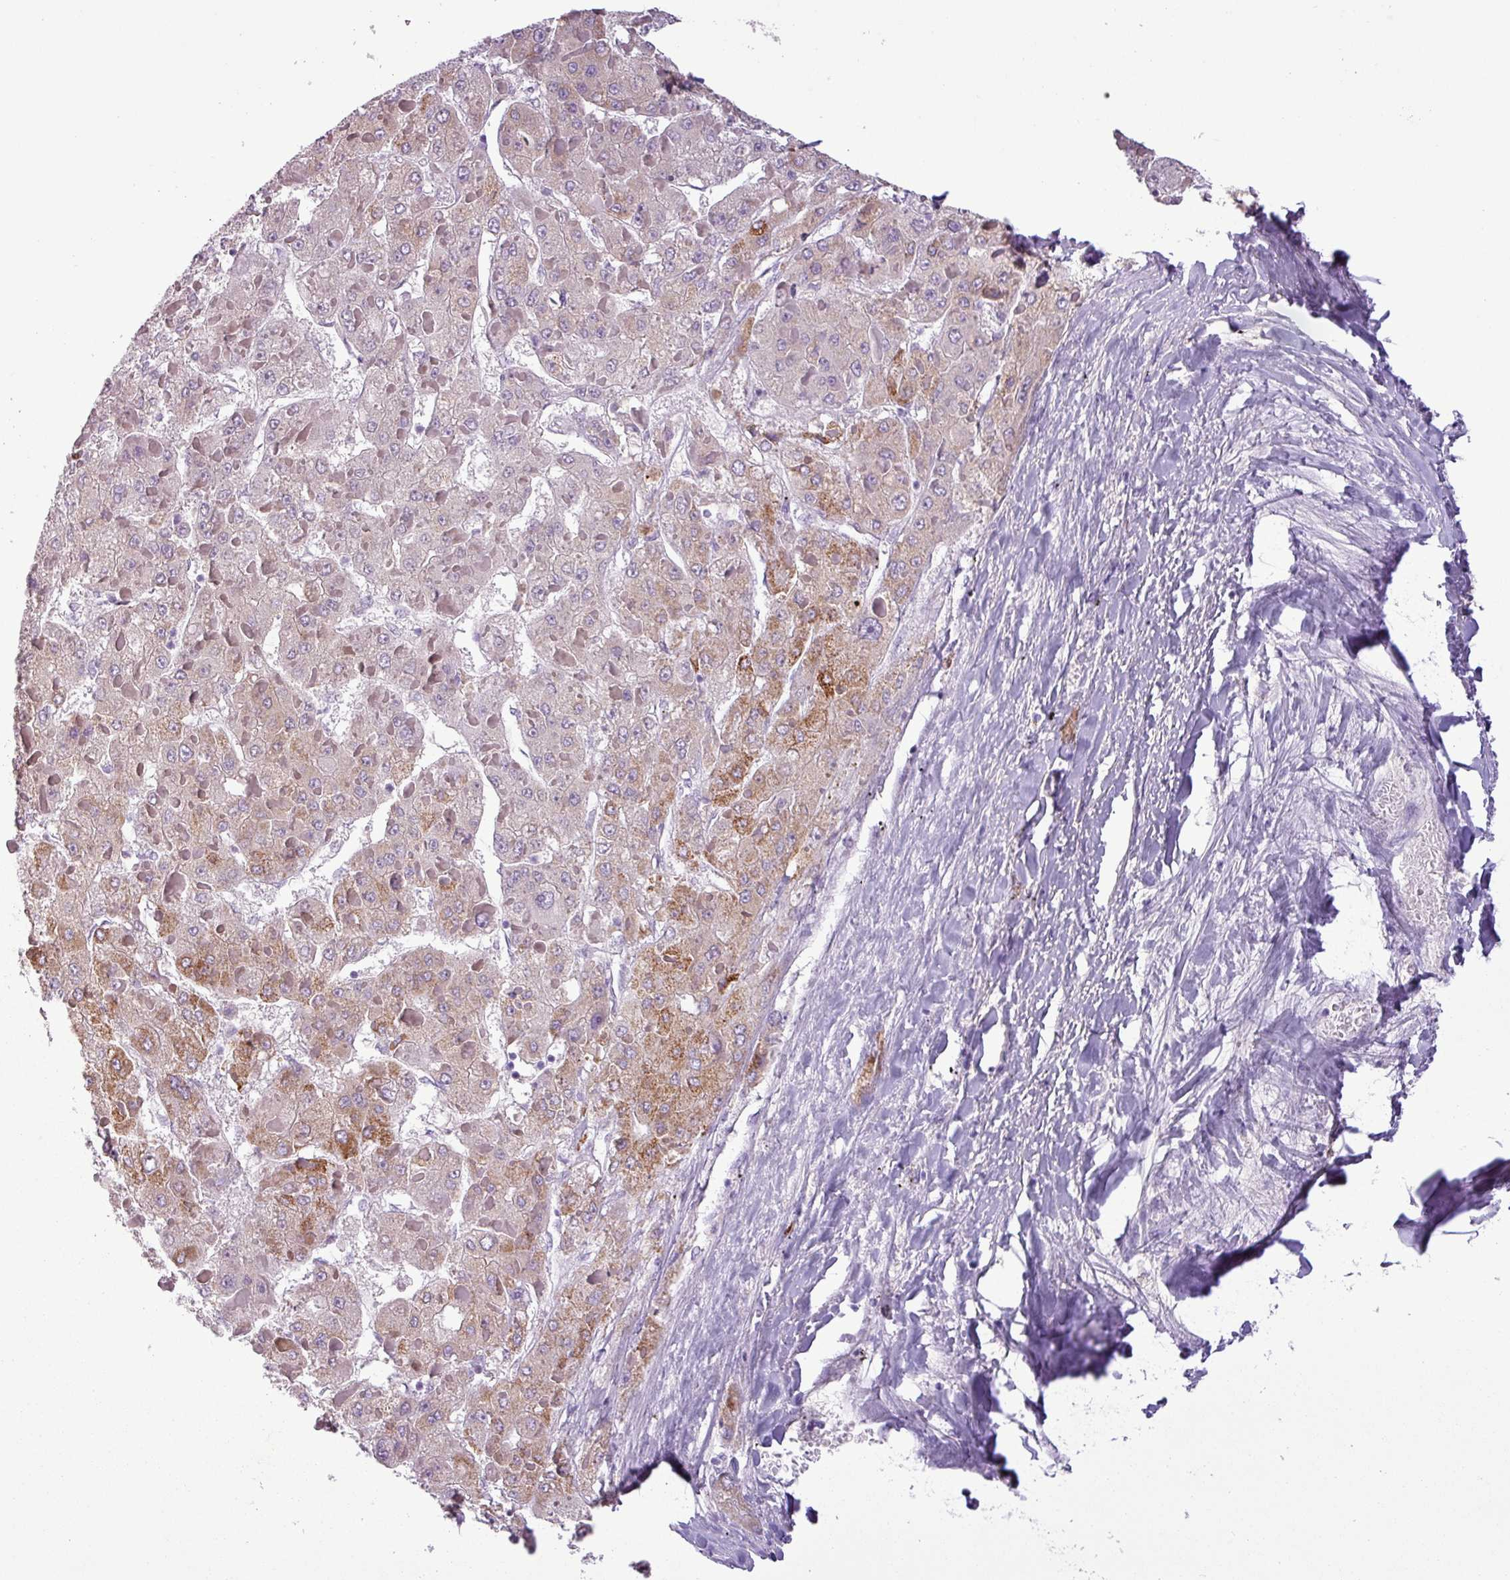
{"staining": {"intensity": "moderate", "quantity": "25%-75%", "location": "cytoplasmic/membranous"}, "tissue": "liver cancer", "cell_type": "Tumor cells", "image_type": "cancer", "snomed": [{"axis": "morphology", "description": "Carcinoma, Hepatocellular, NOS"}, {"axis": "topography", "description": "Liver"}], "caption": "This photomicrograph shows immunohistochemistry staining of human liver hepatocellular carcinoma, with medium moderate cytoplasmic/membranous staining in approximately 25%-75% of tumor cells.", "gene": "ZNF667", "patient": {"sex": "female", "age": 73}}